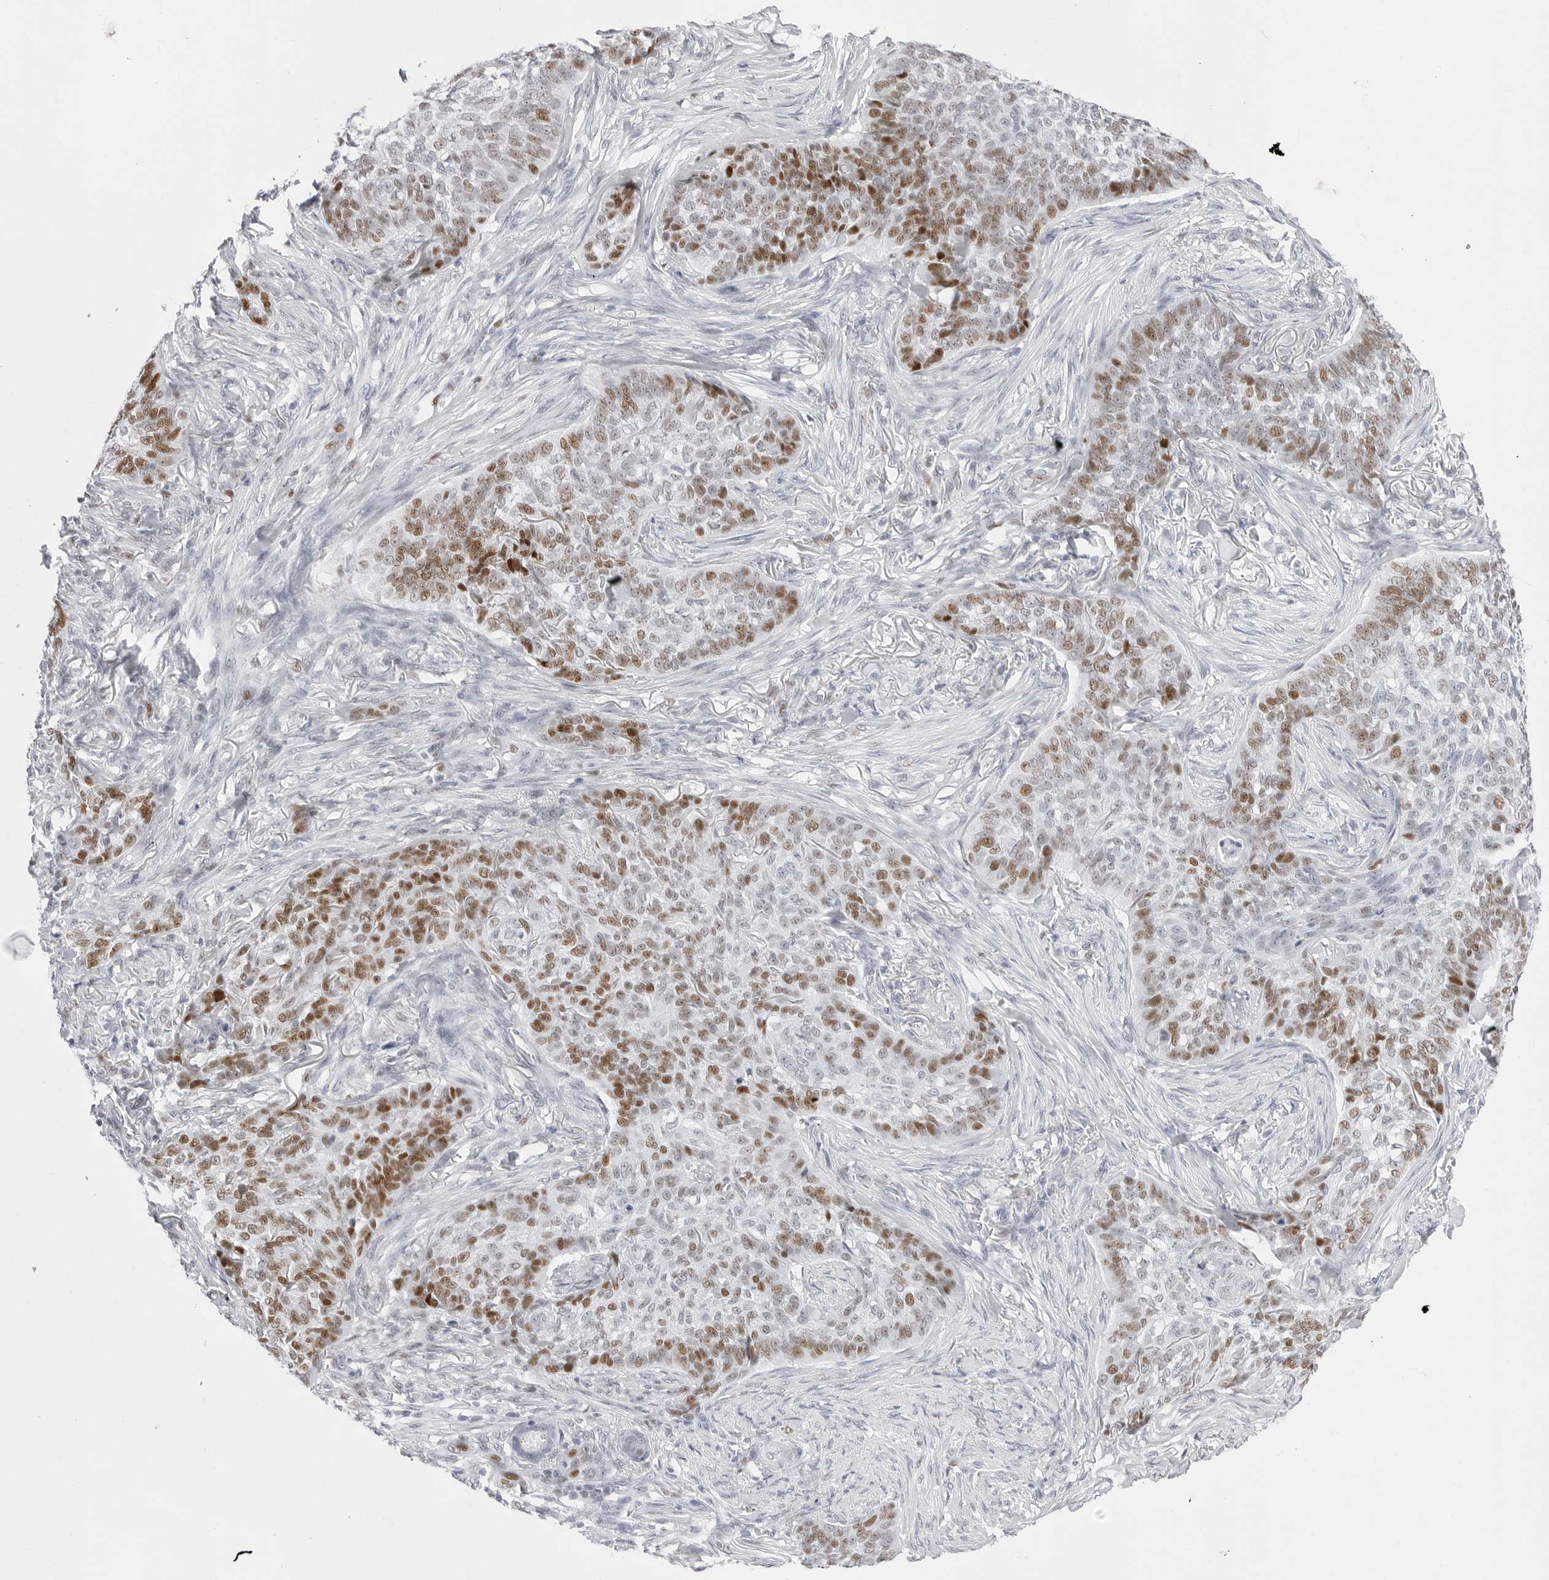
{"staining": {"intensity": "moderate", "quantity": ">75%", "location": "nuclear"}, "tissue": "skin cancer", "cell_type": "Tumor cells", "image_type": "cancer", "snomed": [{"axis": "morphology", "description": "Basal cell carcinoma"}, {"axis": "topography", "description": "Skin"}], "caption": "A photomicrograph showing moderate nuclear staining in approximately >75% of tumor cells in skin cancer, as visualized by brown immunohistochemical staining.", "gene": "NASP", "patient": {"sex": "male", "age": 85}}